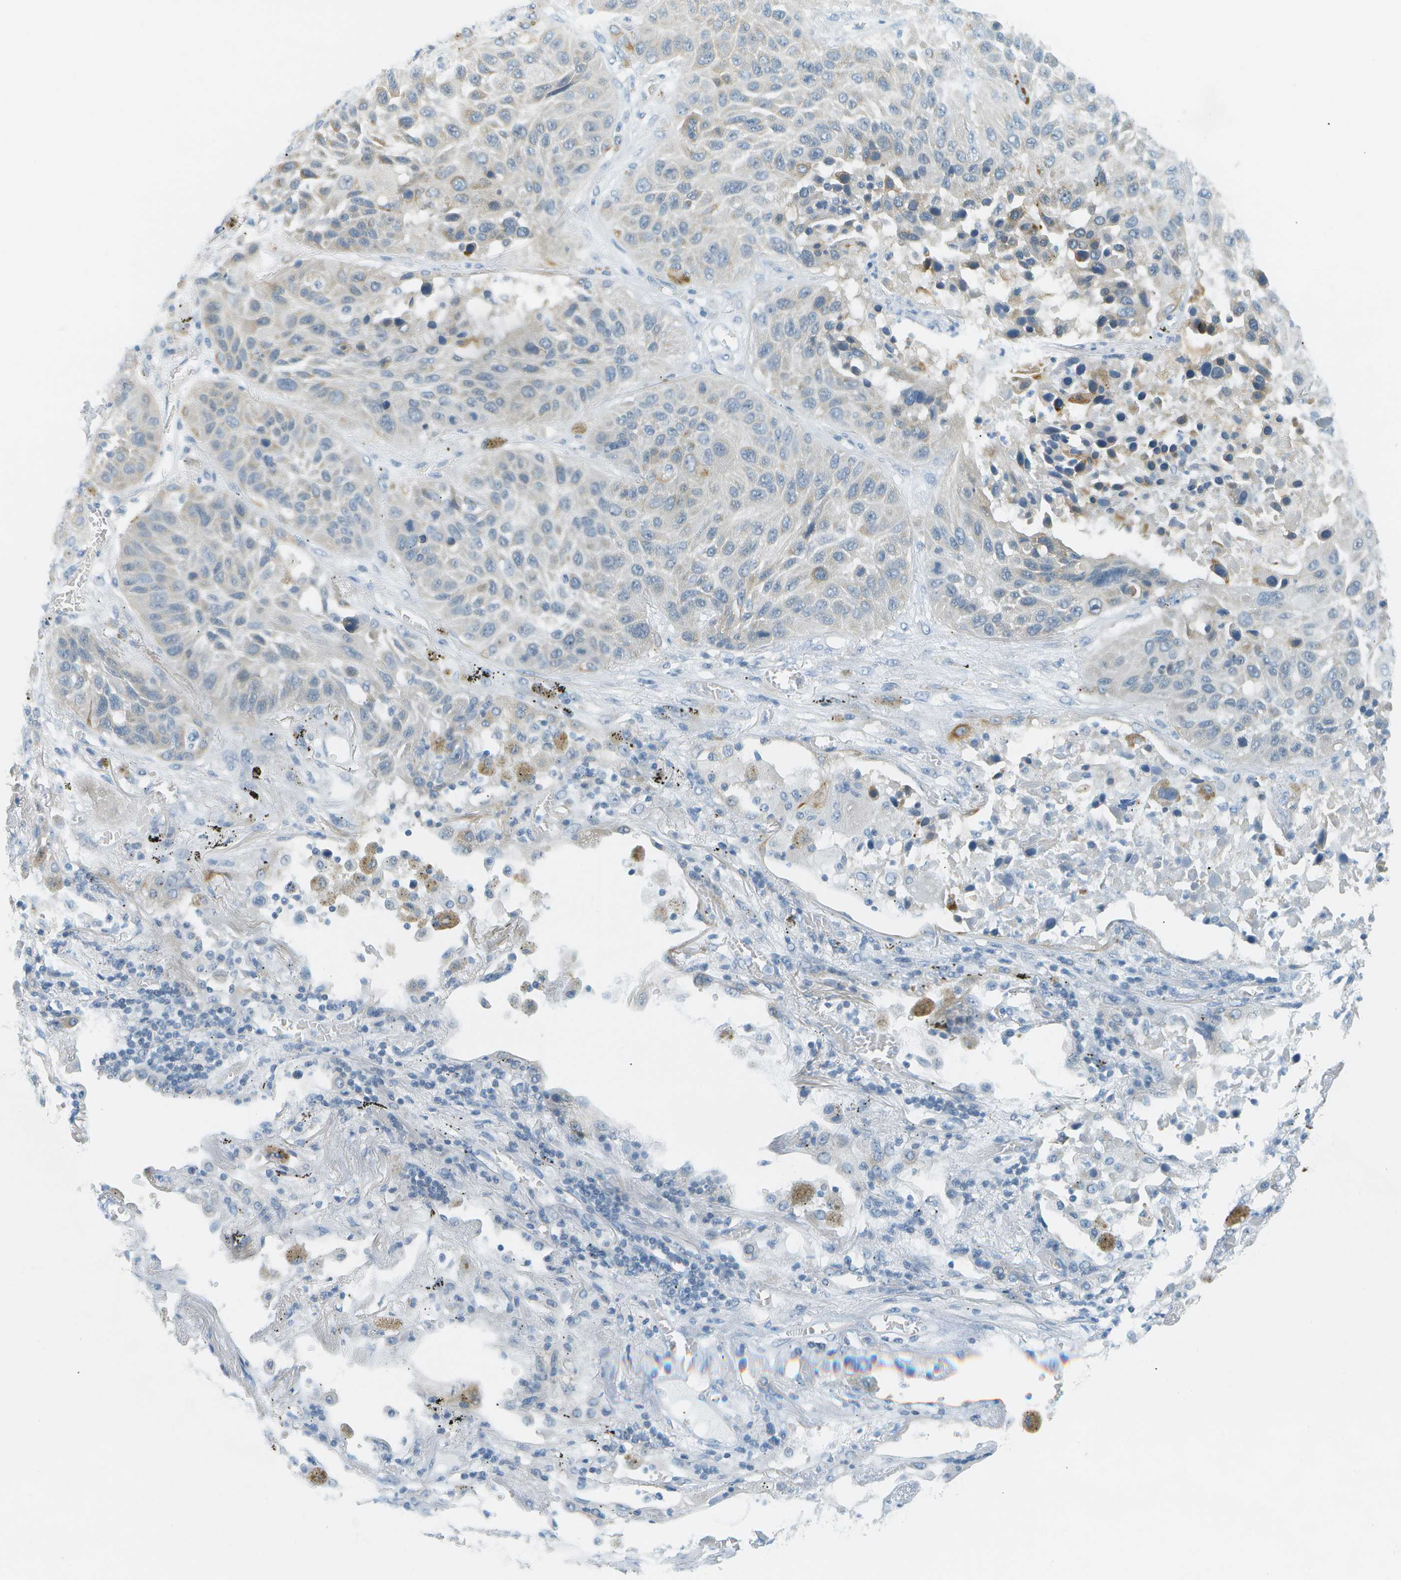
{"staining": {"intensity": "weak", "quantity": "<25%", "location": "cytoplasmic/membranous"}, "tissue": "lung cancer", "cell_type": "Tumor cells", "image_type": "cancer", "snomed": [{"axis": "morphology", "description": "Squamous cell carcinoma, NOS"}, {"axis": "topography", "description": "Lung"}], "caption": "Tumor cells show no significant staining in squamous cell carcinoma (lung). The staining was performed using DAB to visualize the protein expression in brown, while the nuclei were stained in blue with hematoxylin (Magnification: 20x).", "gene": "SMYD5", "patient": {"sex": "male", "age": 57}}